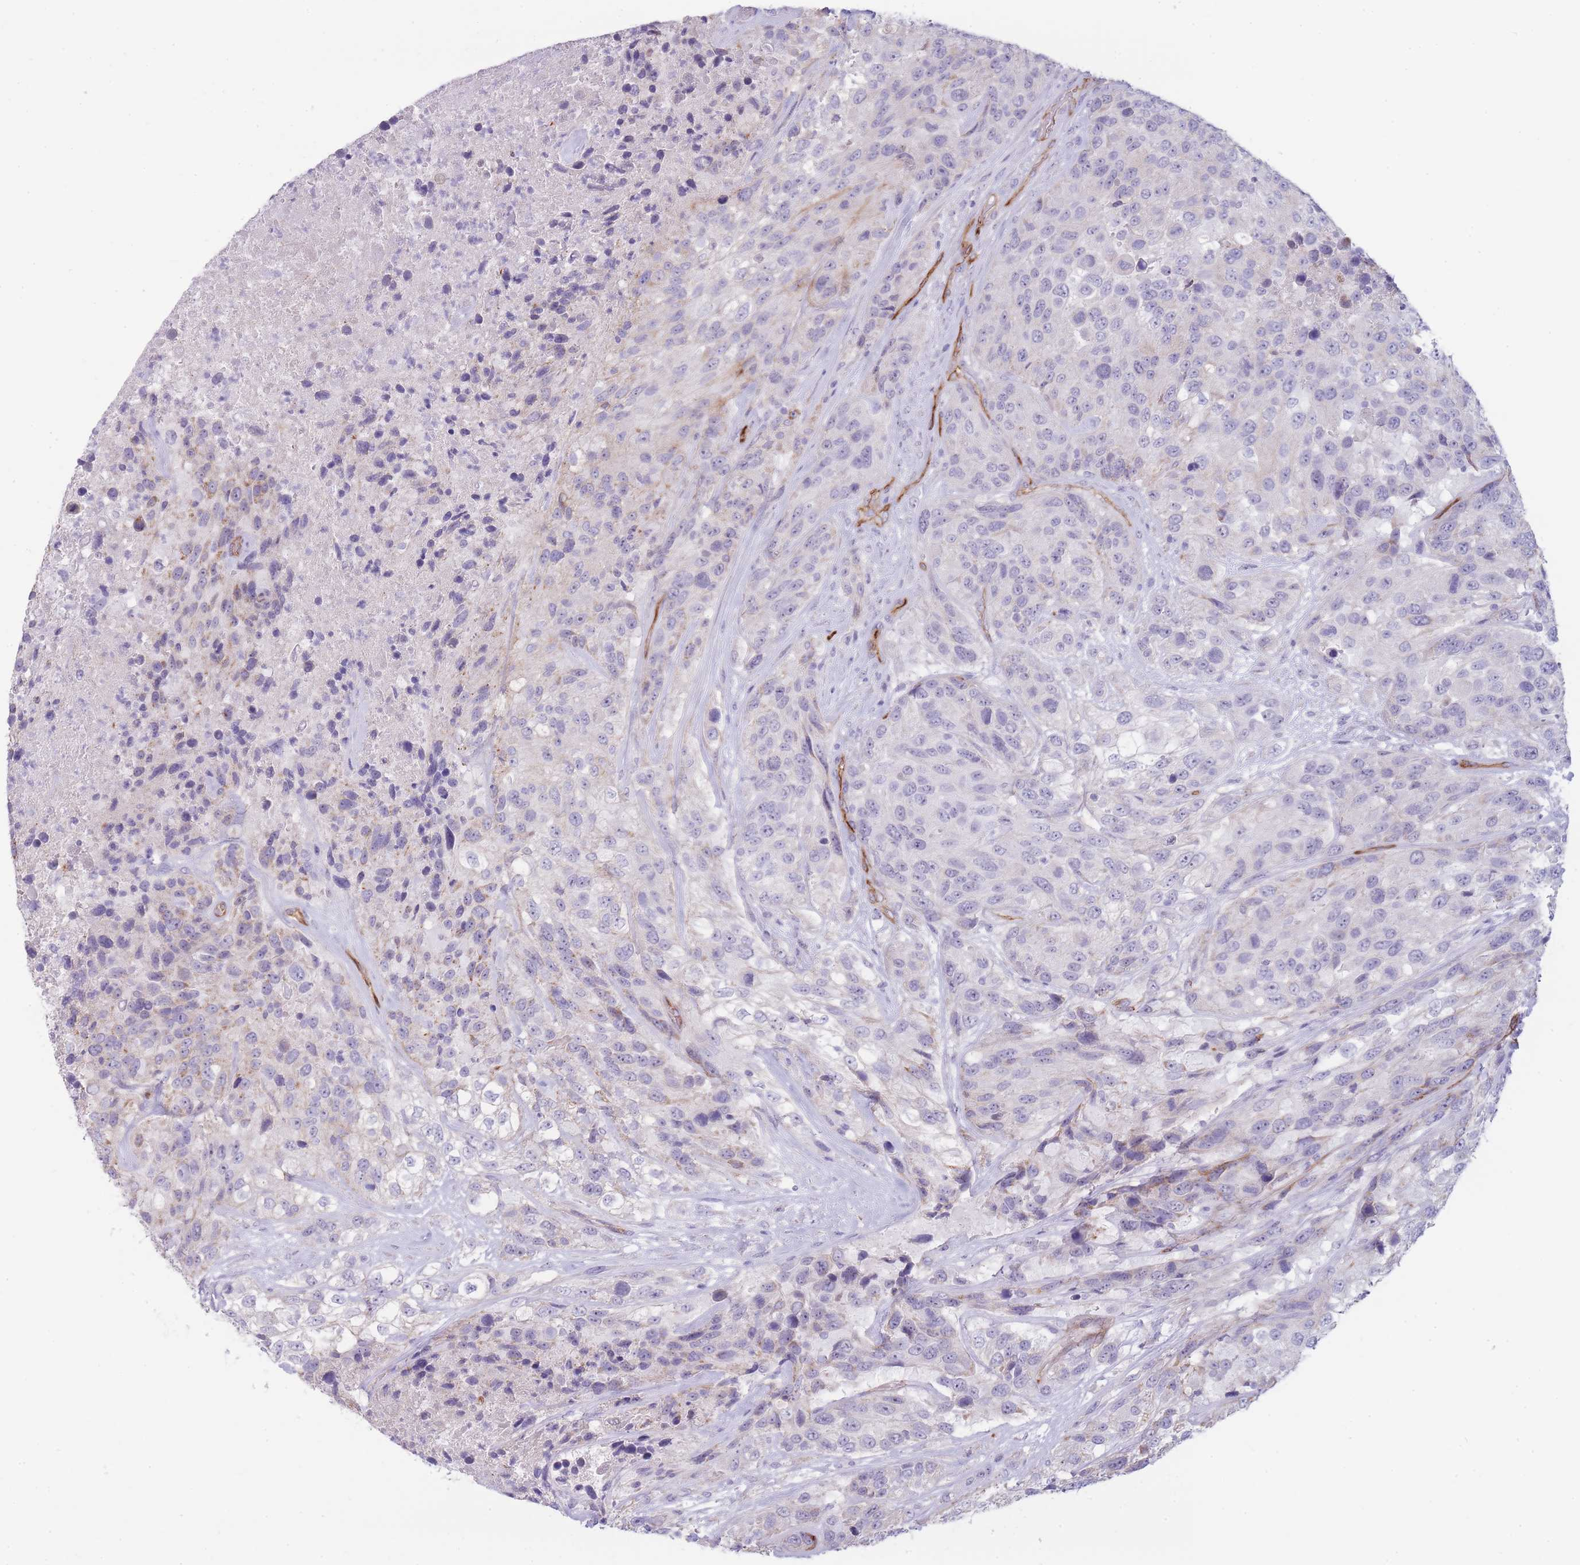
{"staining": {"intensity": "negative", "quantity": "none", "location": "none"}, "tissue": "urothelial cancer", "cell_type": "Tumor cells", "image_type": "cancer", "snomed": [{"axis": "morphology", "description": "Urothelial carcinoma, High grade"}, {"axis": "topography", "description": "Urinary bladder"}], "caption": "Human urothelial carcinoma (high-grade) stained for a protein using immunohistochemistry demonstrates no positivity in tumor cells.", "gene": "UTP14A", "patient": {"sex": "female", "age": 70}}